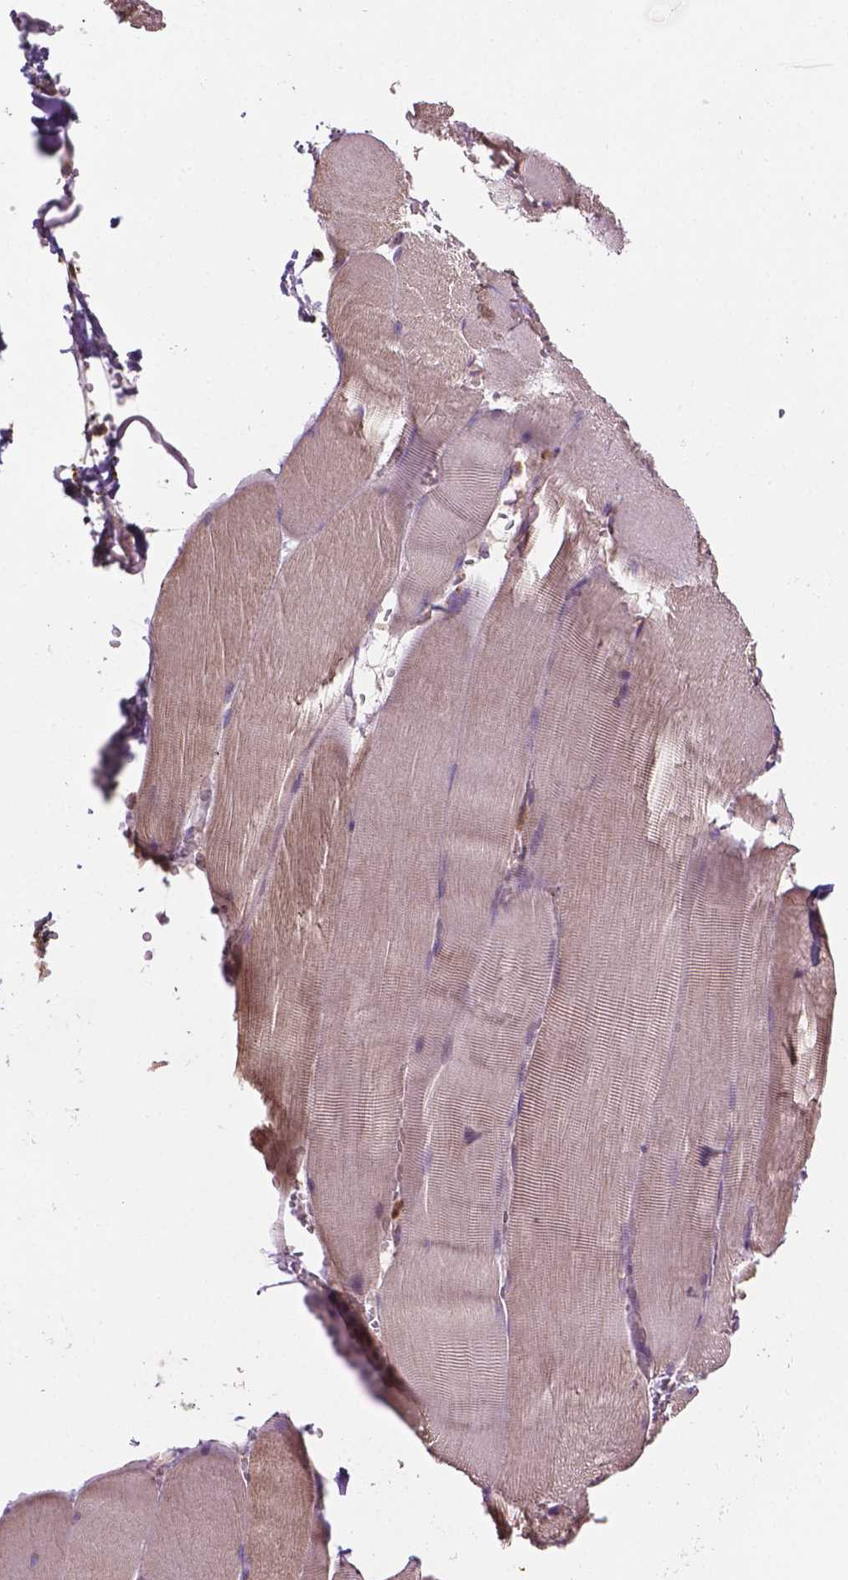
{"staining": {"intensity": "weak", "quantity": ">75%", "location": "cytoplasmic/membranous"}, "tissue": "skeletal muscle", "cell_type": "Myocytes", "image_type": "normal", "snomed": [{"axis": "morphology", "description": "Normal tissue, NOS"}, {"axis": "topography", "description": "Skeletal muscle"}], "caption": "Immunohistochemical staining of benign skeletal muscle exhibits weak cytoplasmic/membranous protein positivity in approximately >75% of myocytes.", "gene": "PIBF1", "patient": {"sex": "male", "age": 56}}